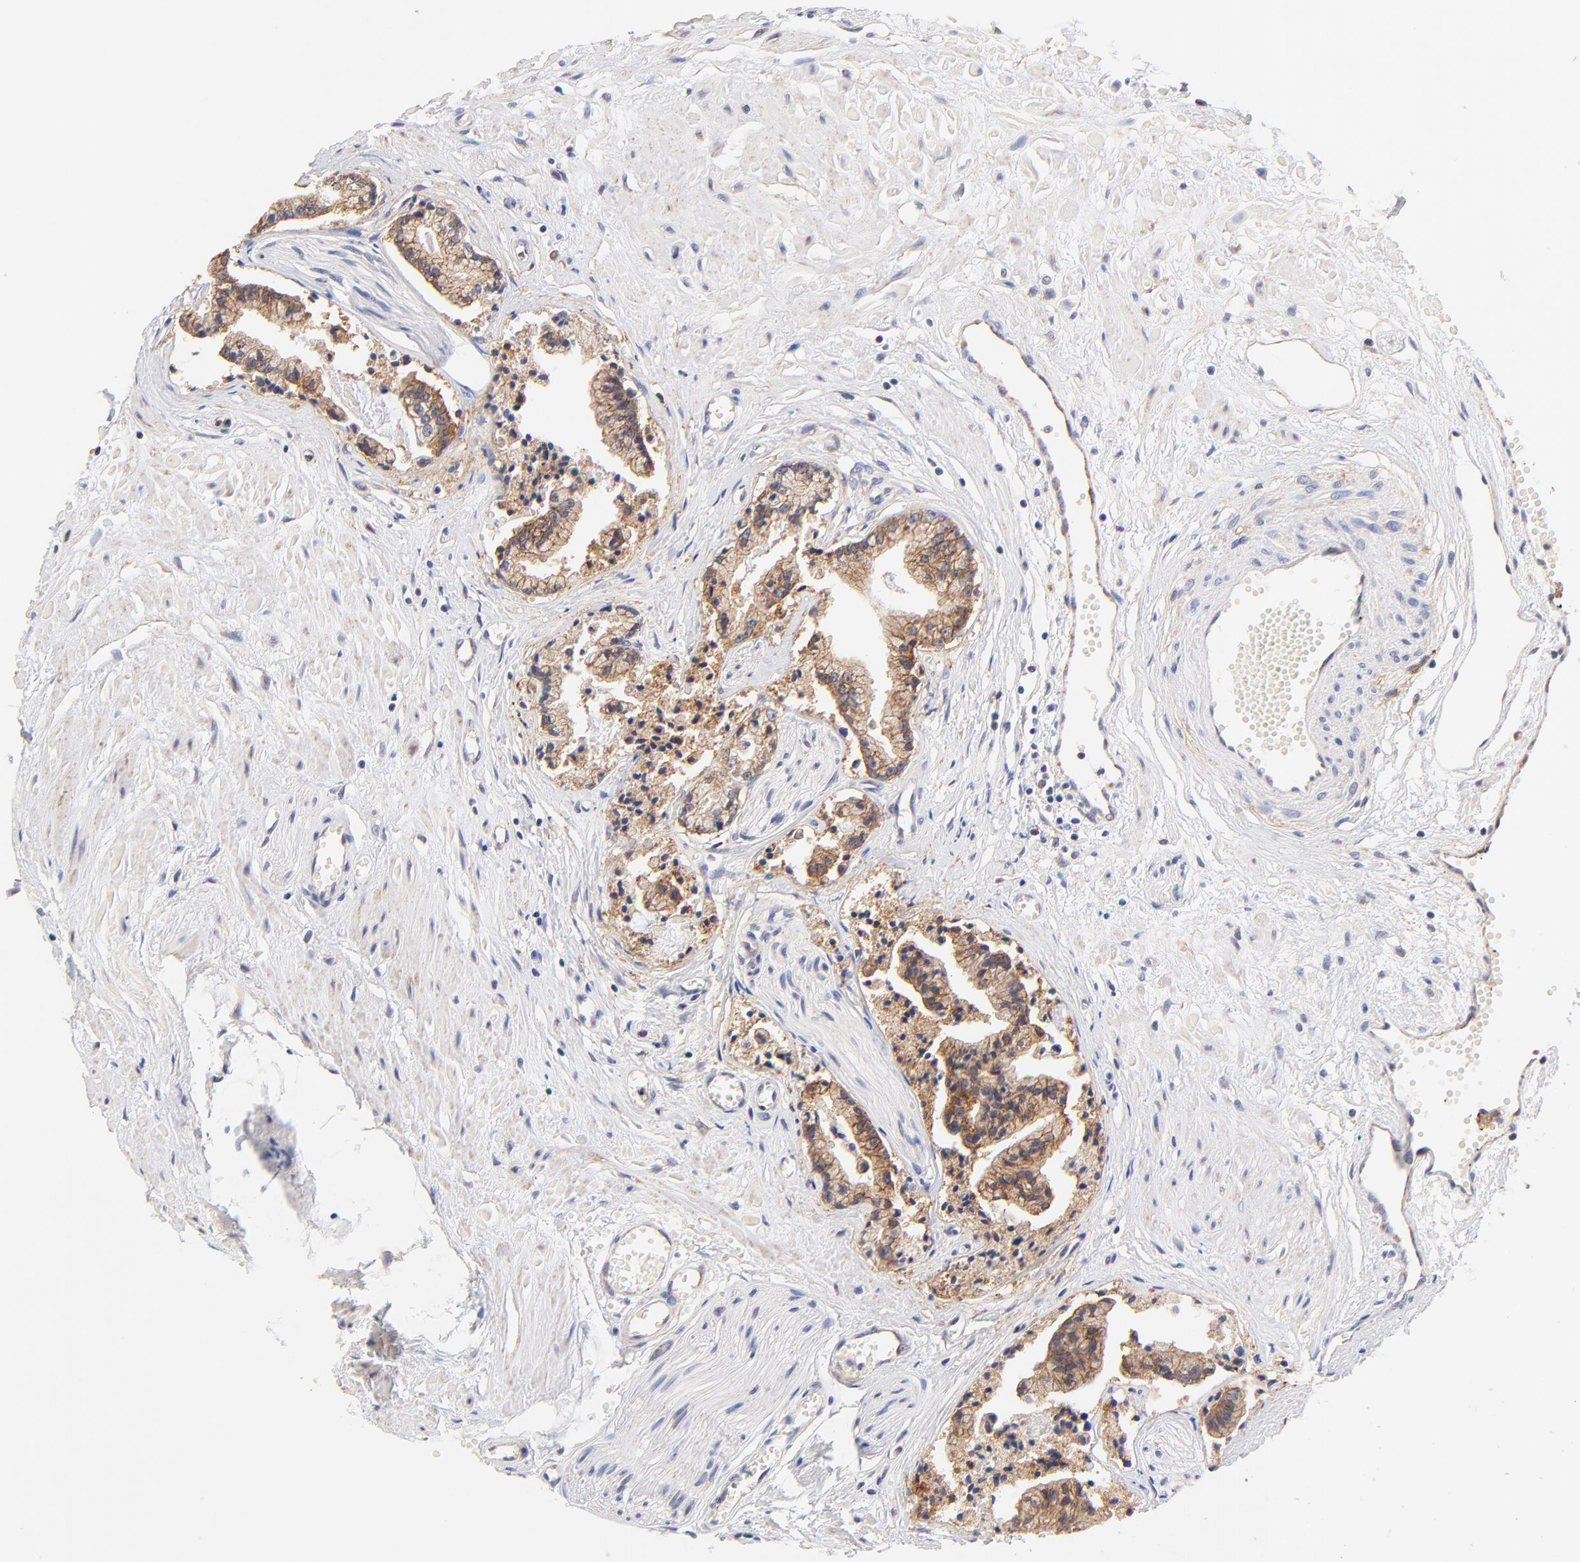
{"staining": {"intensity": "moderate", "quantity": "25%-75%", "location": "cytoplasmic/membranous"}, "tissue": "prostate cancer", "cell_type": "Tumor cells", "image_type": "cancer", "snomed": [{"axis": "morphology", "description": "Adenocarcinoma, High grade"}, {"axis": "topography", "description": "Prostate"}], "caption": "High-grade adenocarcinoma (prostate) stained for a protein reveals moderate cytoplasmic/membranous positivity in tumor cells.", "gene": "PTK7", "patient": {"sex": "male", "age": 56}}